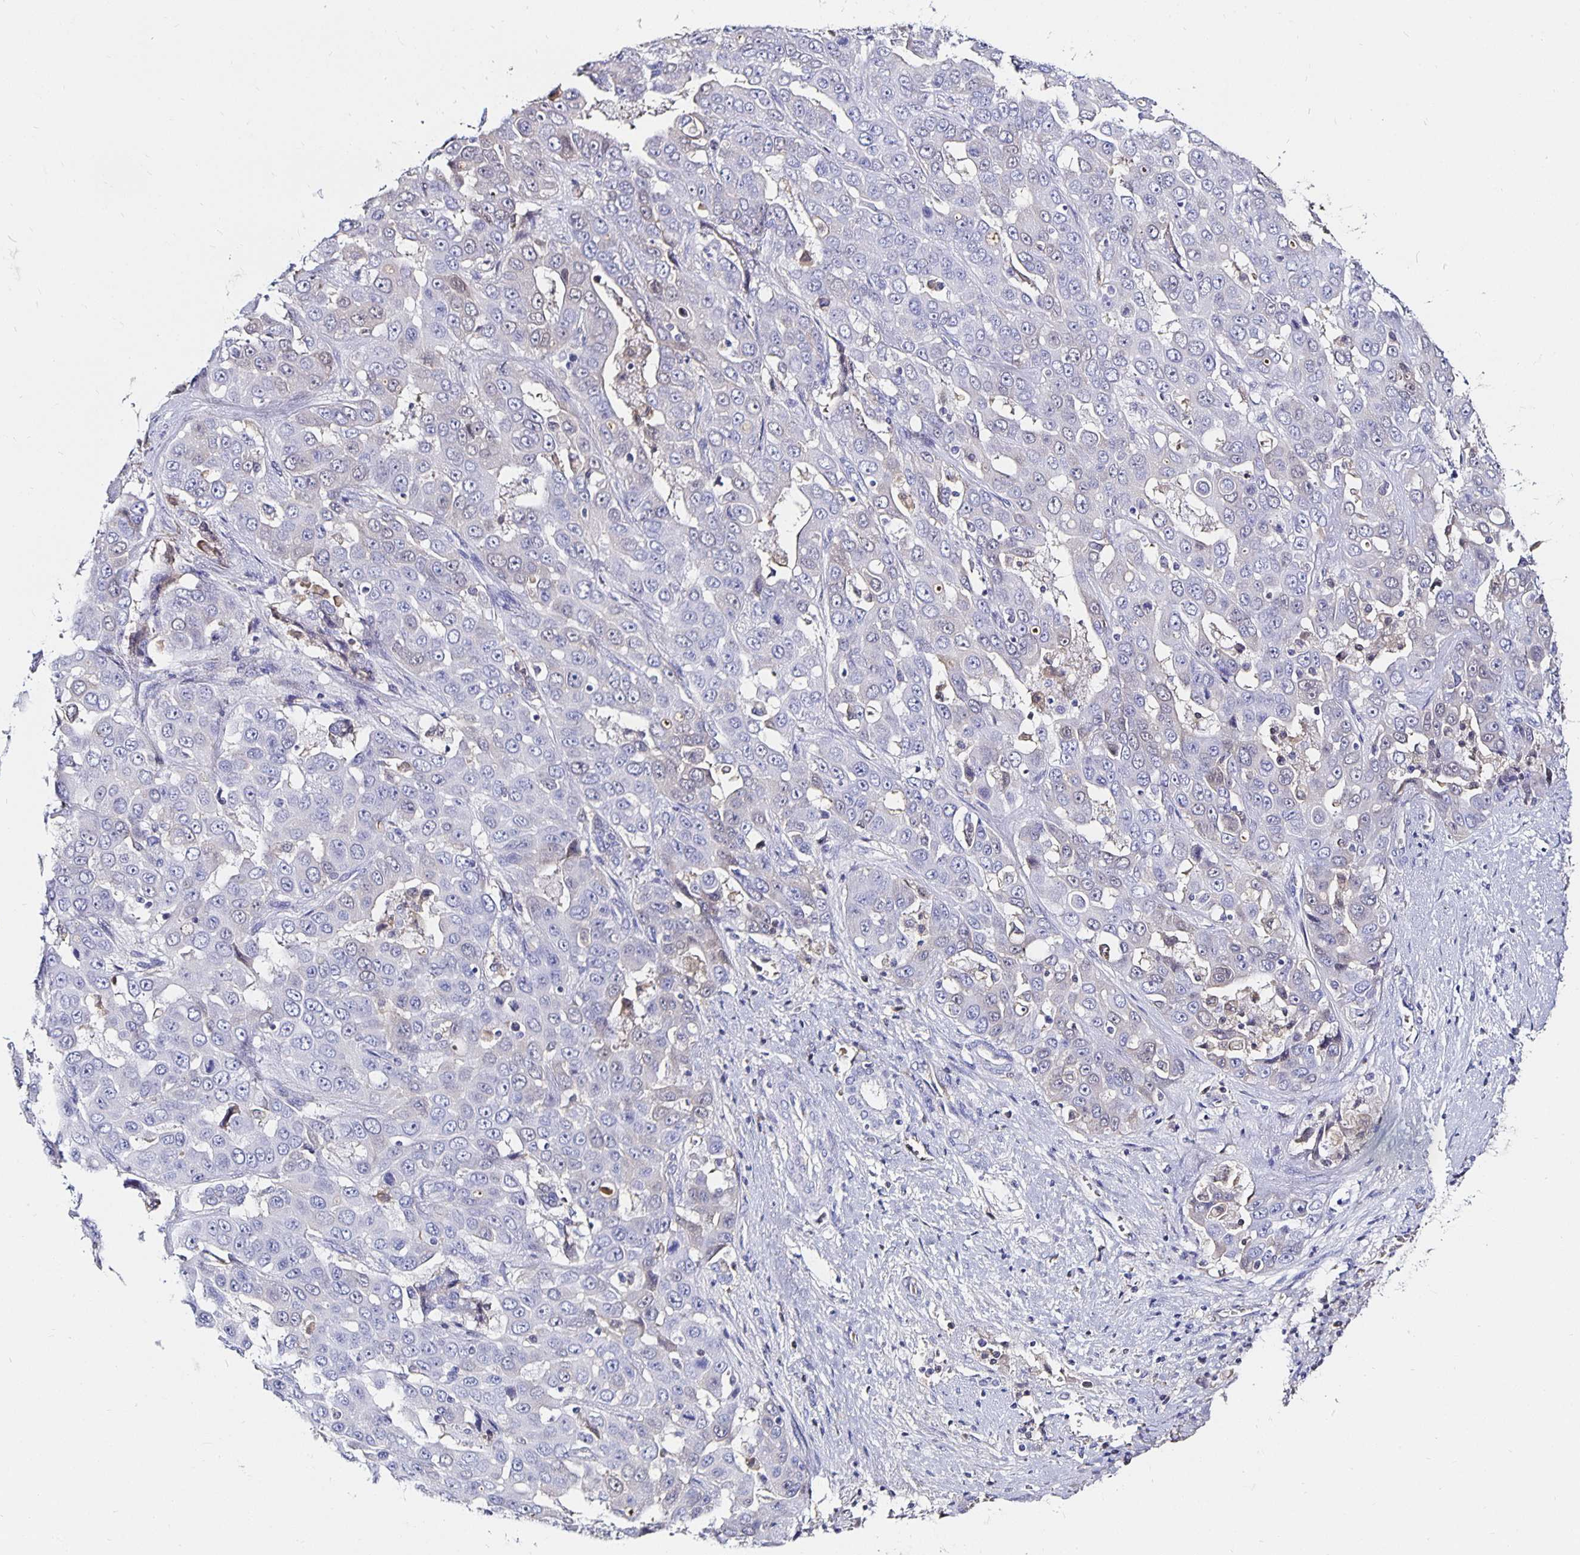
{"staining": {"intensity": "negative", "quantity": "none", "location": "none"}, "tissue": "liver cancer", "cell_type": "Tumor cells", "image_type": "cancer", "snomed": [{"axis": "morphology", "description": "Cholangiocarcinoma"}, {"axis": "topography", "description": "Liver"}], "caption": "IHC of liver cancer (cholangiocarcinoma) demonstrates no positivity in tumor cells.", "gene": "TTR", "patient": {"sex": "female", "age": 52}}